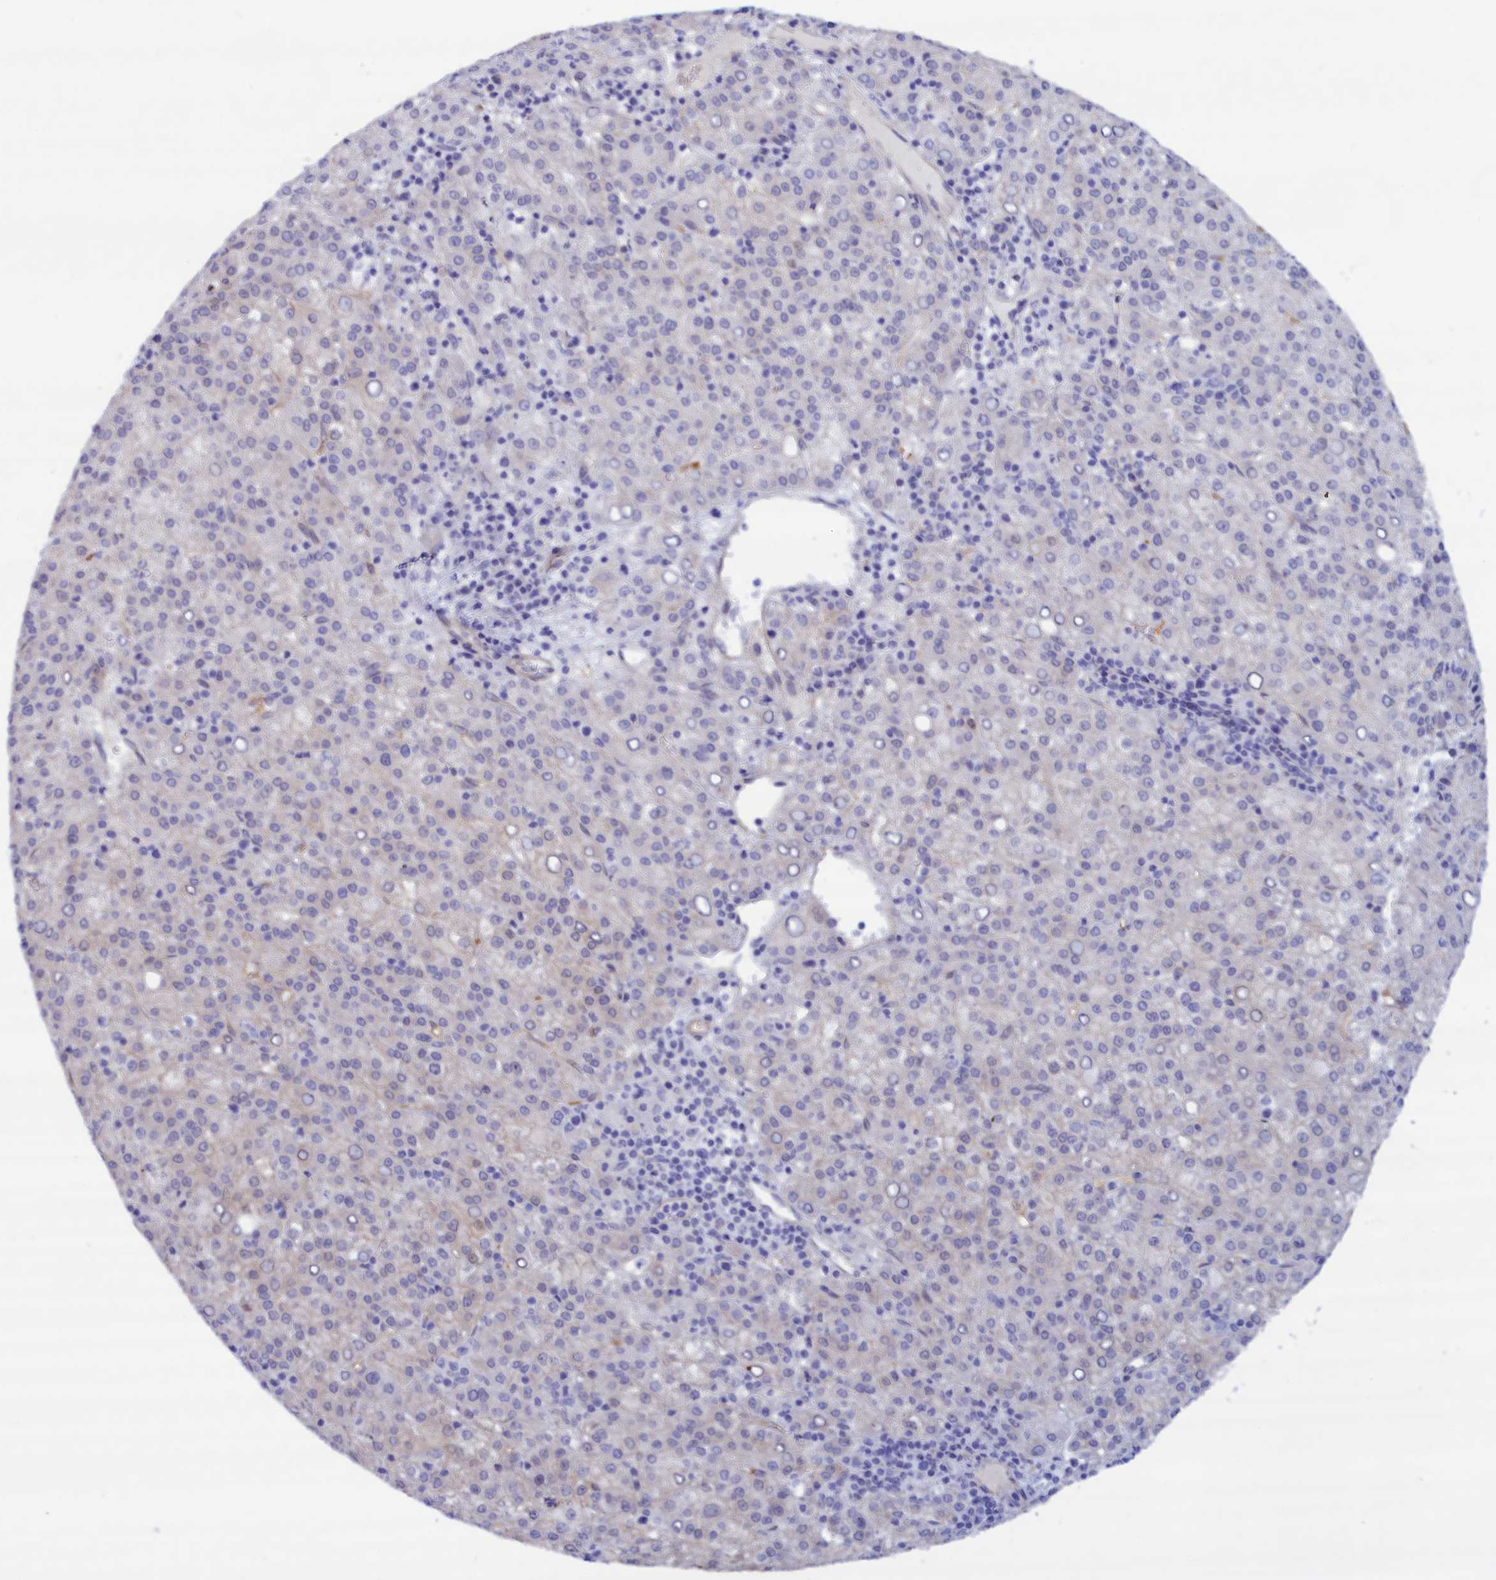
{"staining": {"intensity": "weak", "quantity": "<25%", "location": "cytoplasmic/membranous"}, "tissue": "liver cancer", "cell_type": "Tumor cells", "image_type": "cancer", "snomed": [{"axis": "morphology", "description": "Carcinoma, Hepatocellular, NOS"}, {"axis": "topography", "description": "Liver"}], "caption": "The image exhibits no staining of tumor cells in liver hepatocellular carcinoma. (DAB (3,3'-diaminobenzidine) immunohistochemistry with hematoxylin counter stain).", "gene": "ABCC12", "patient": {"sex": "female", "age": 58}}